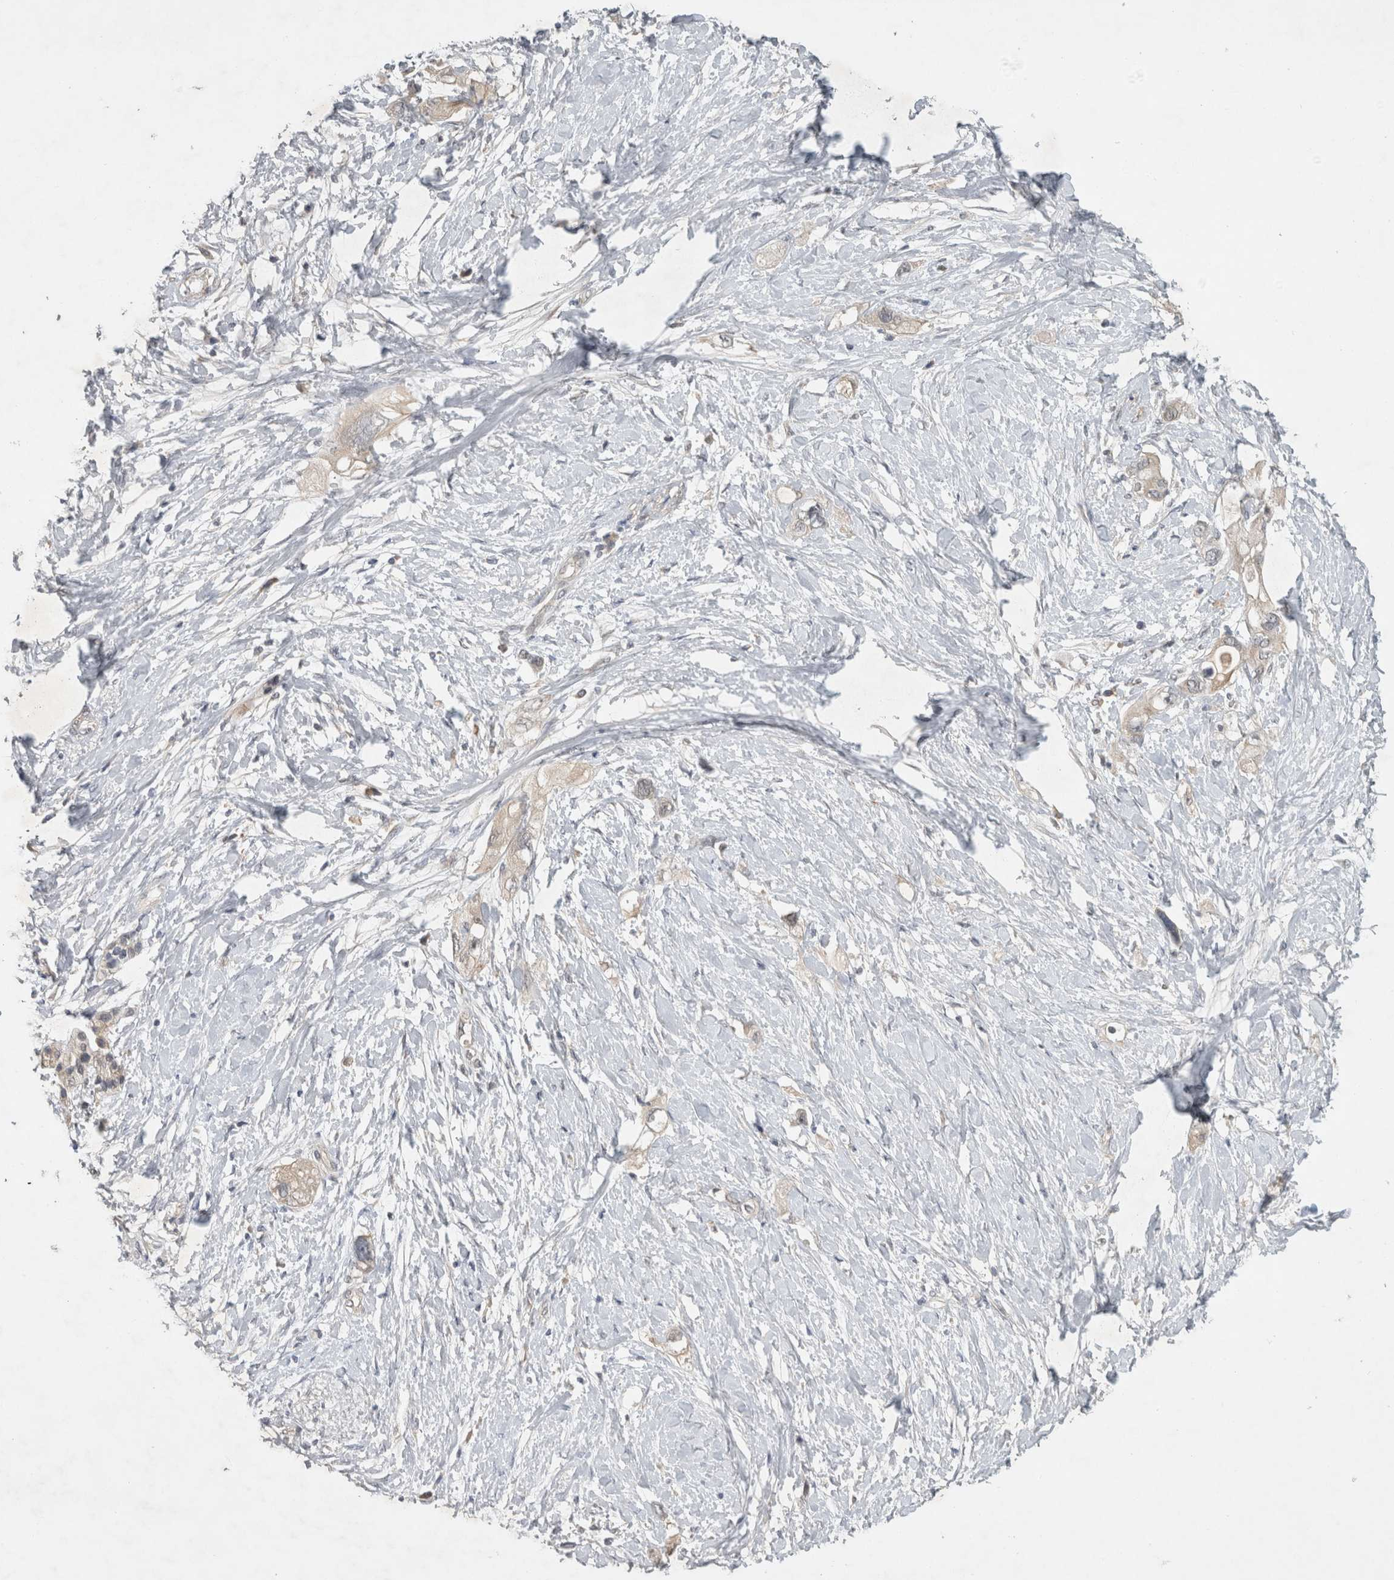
{"staining": {"intensity": "weak", "quantity": ">75%", "location": "cytoplasmic/membranous"}, "tissue": "pancreatic cancer", "cell_type": "Tumor cells", "image_type": "cancer", "snomed": [{"axis": "morphology", "description": "Adenocarcinoma, NOS"}, {"axis": "topography", "description": "Pancreas"}], "caption": "Tumor cells demonstrate low levels of weak cytoplasmic/membranous expression in about >75% of cells in human pancreatic adenocarcinoma. (brown staining indicates protein expression, while blue staining denotes nuclei).", "gene": "AASDHPPT", "patient": {"sex": "female", "age": 56}}